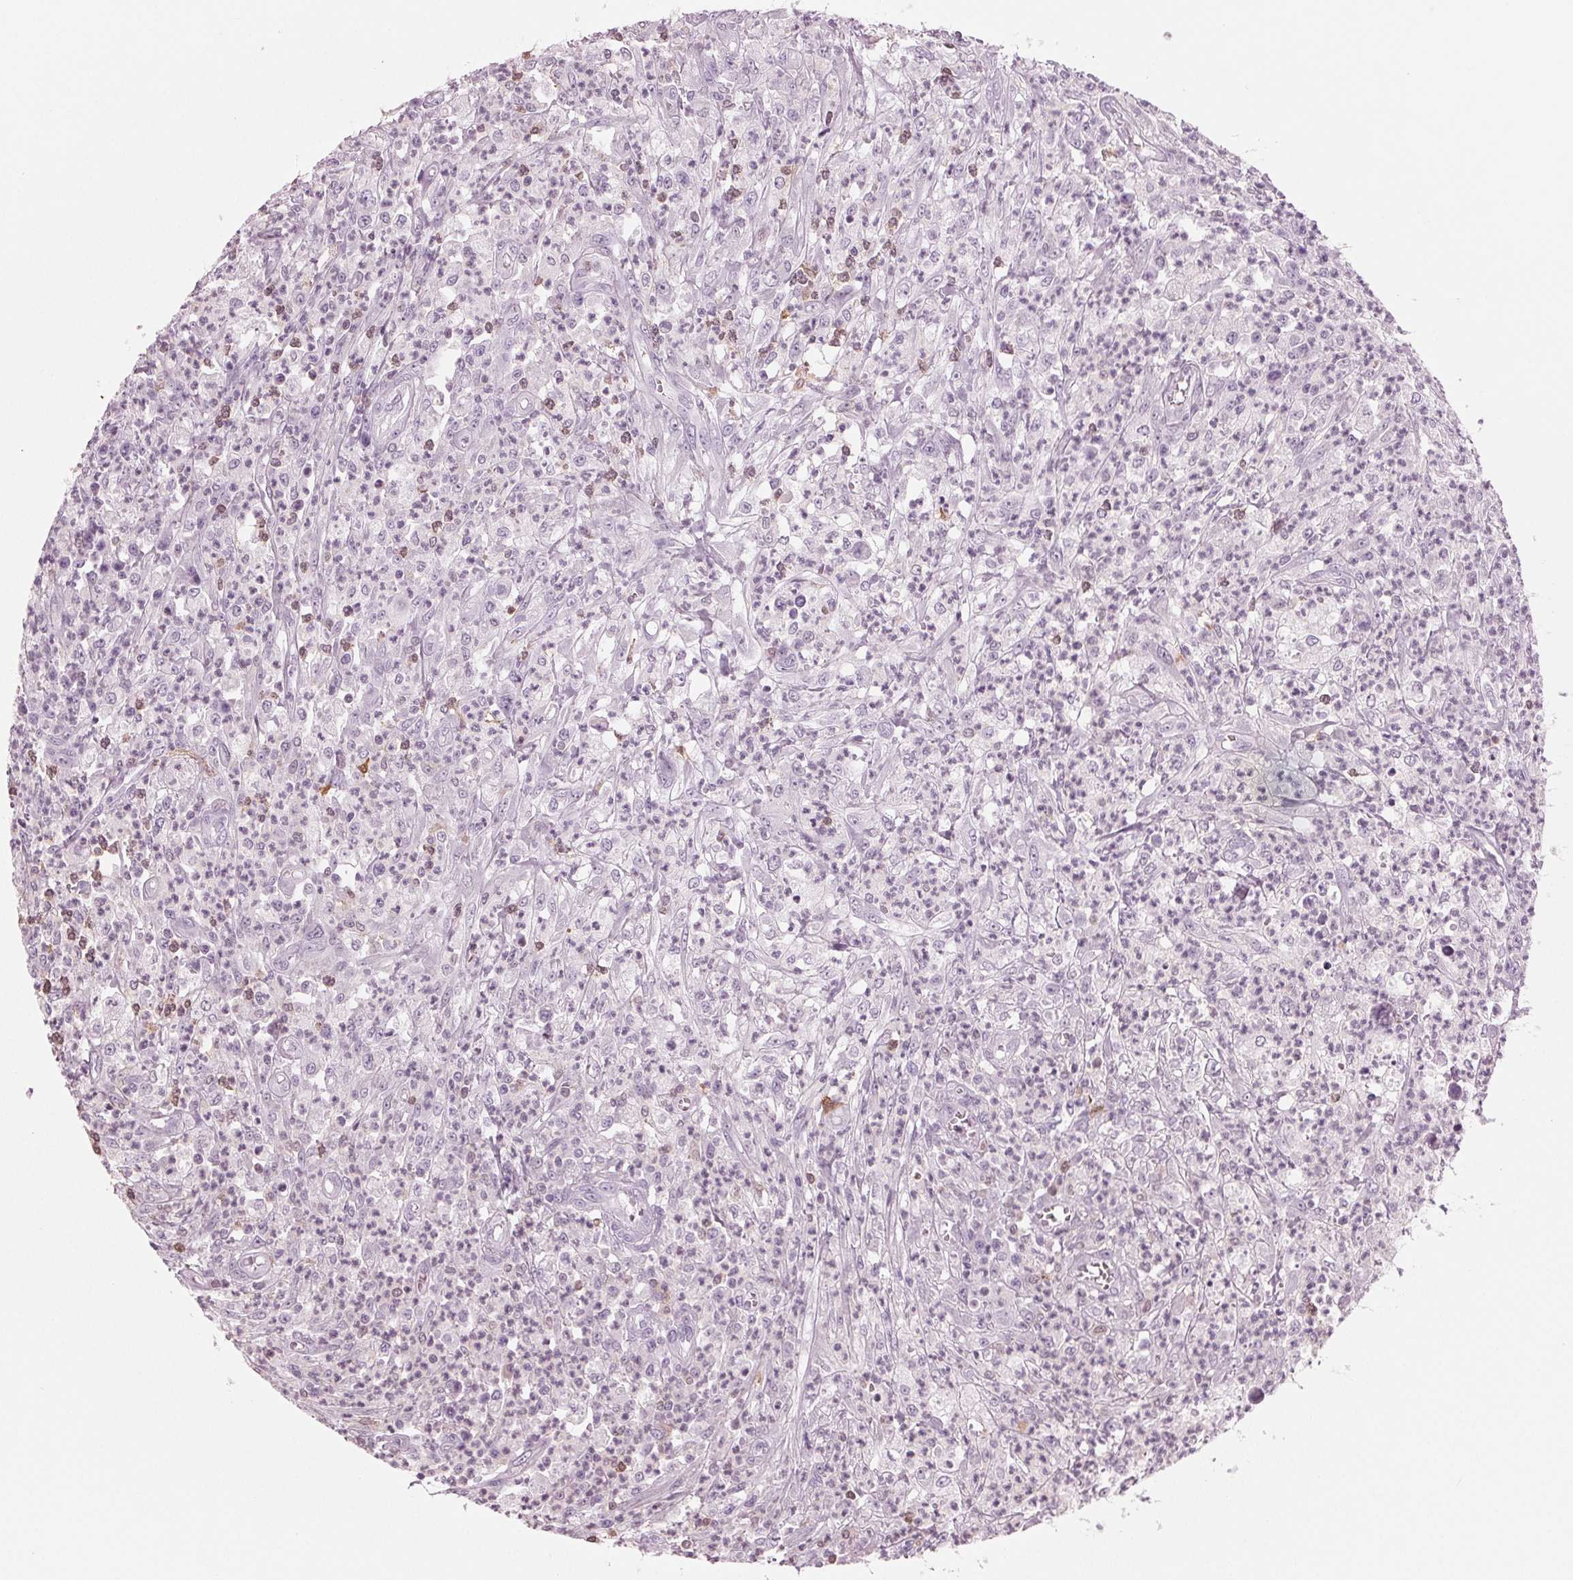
{"staining": {"intensity": "negative", "quantity": "none", "location": "none"}, "tissue": "colorectal cancer", "cell_type": "Tumor cells", "image_type": "cancer", "snomed": [{"axis": "morphology", "description": "Normal tissue, NOS"}, {"axis": "morphology", "description": "Adenocarcinoma, NOS"}, {"axis": "topography", "description": "Colon"}], "caption": "There is no significant staining in tumor cells of colorectal cancer. (DAB (3,3'-diaminobenzidine) immunohistochemistry (IHC) visualized using brightfield microscopy, high magnification).", "gene": "BTLA", "patient": {"sex": "male", "age": 65}}